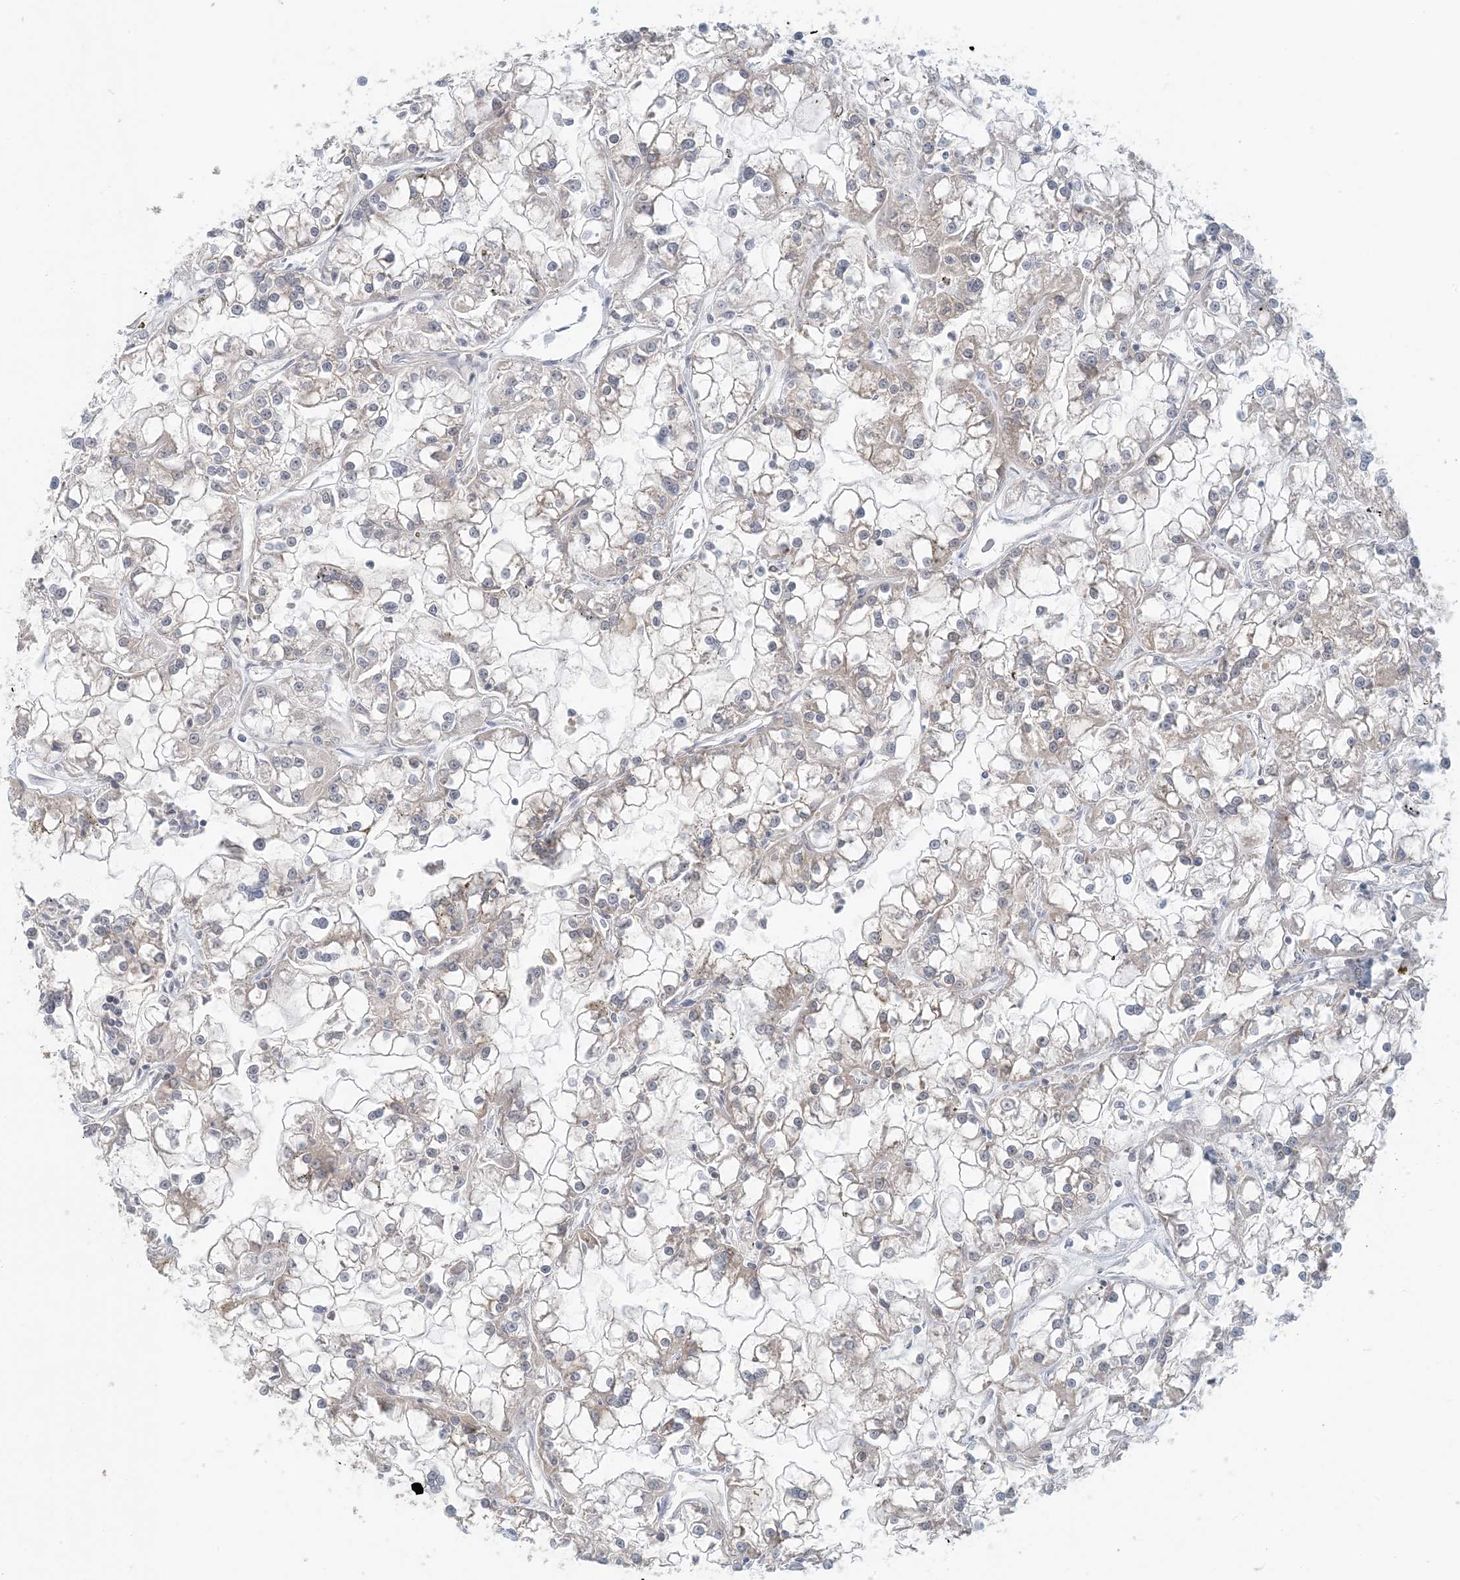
{"staining": {"intensity": "weak", "quantity": "<25%", "location": "cytoplasmic/membranous"}, "tissue": "renal cancer", "cell_type": "Tumor cells", "image_type": "cancer", "snomed": [{"axis": "morphology", "description": "Adenocarcinoma, NOS"}, {"axis": "topography", "description": "Kidney"}], "caption": "This is an IHC micrograph of human renal cancer (adenocarcinoma). There is no staining in tumor cells.", "gene": "ATP13A2", "patient": {"sex": "female", "age": 52}}